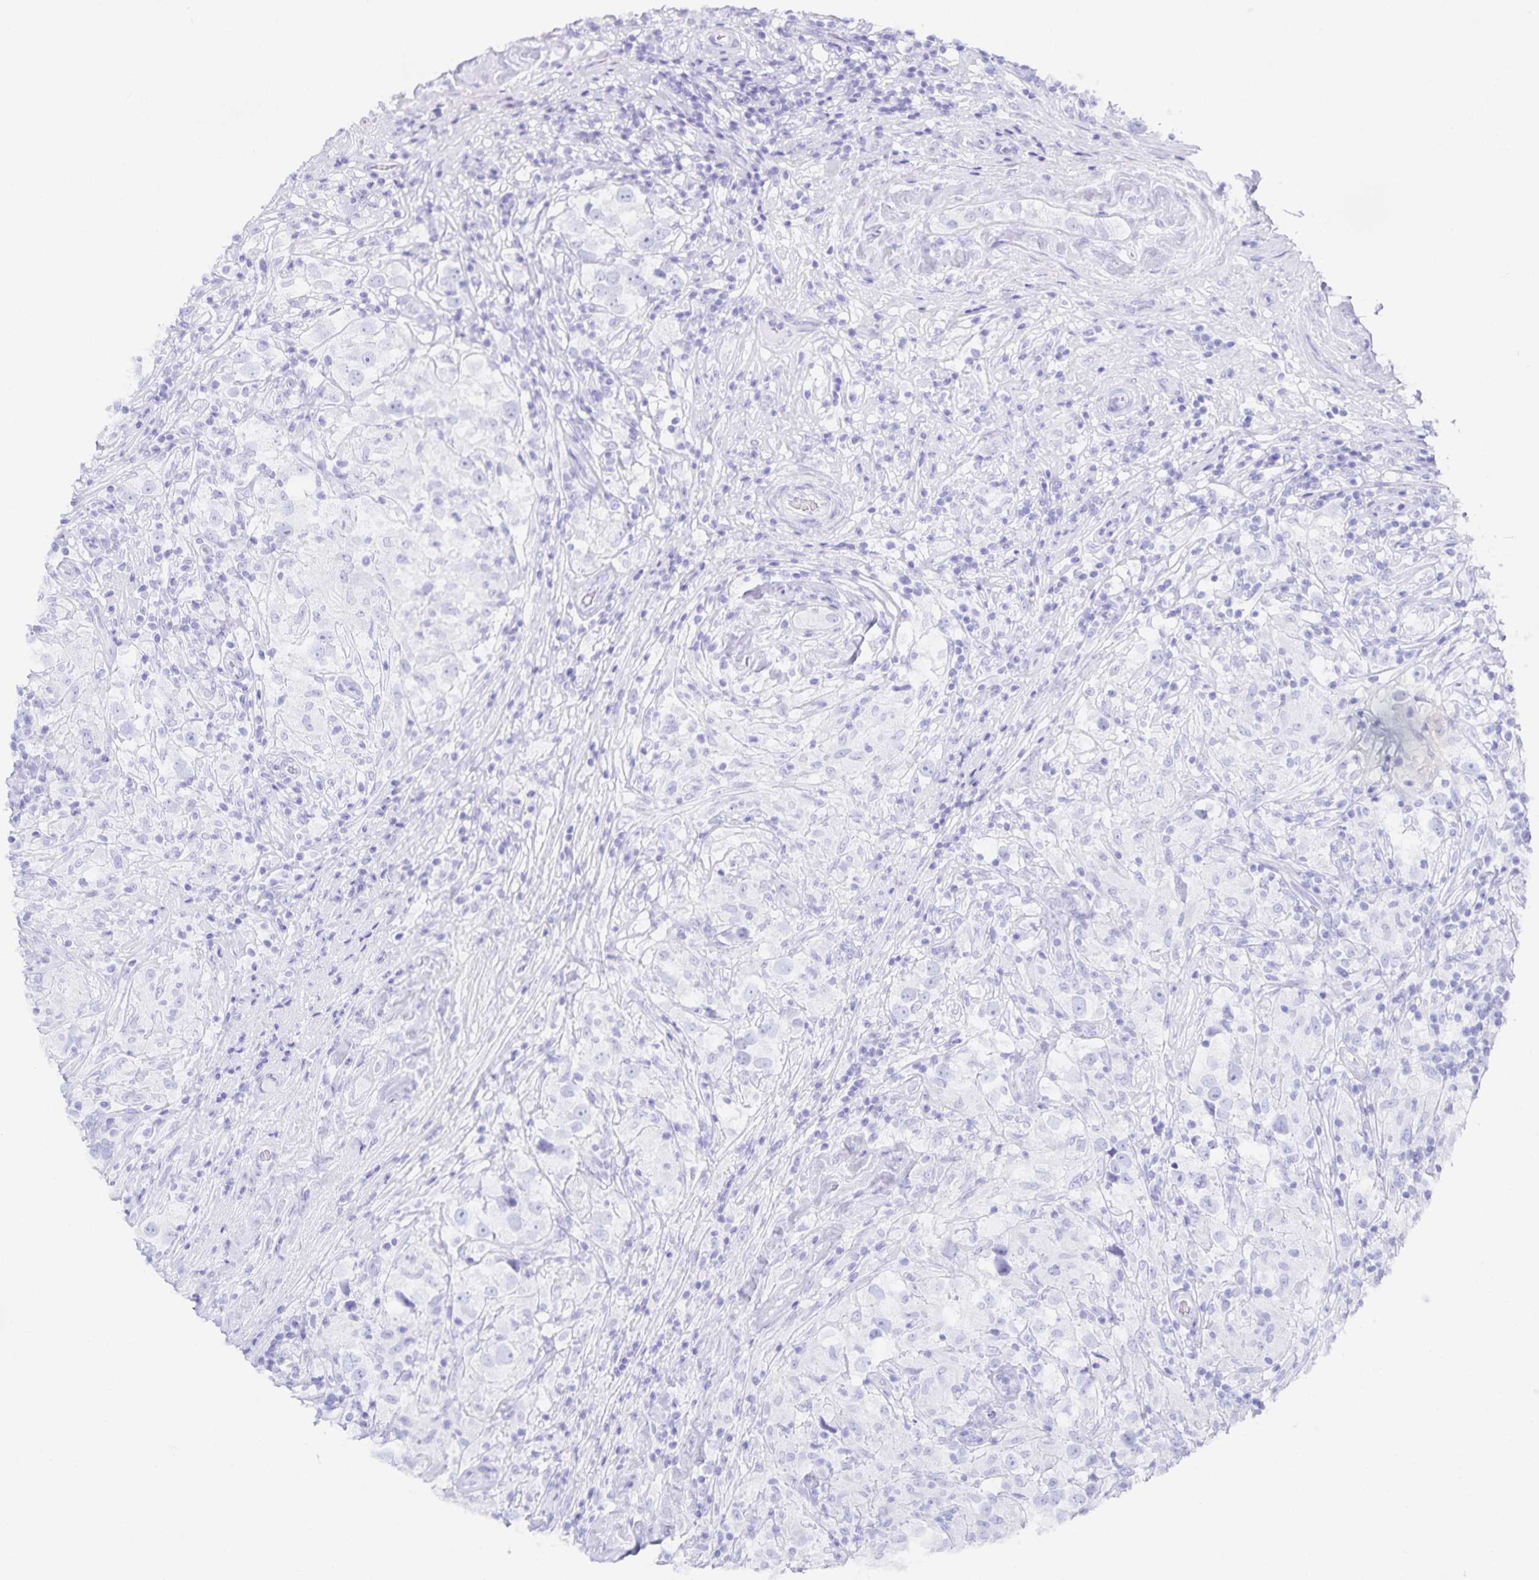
{"staining": {"intensity": "negative", "quantity": "none", "location": "none"}, "tissue": "testis cancer", "cell_type": "Tumor cells", "image_type": "cancer", "snomed": [{"axis": "morphology", "description": "Seminoma, NOS"}, {"axis": "topography", "description": "Testis"}], "caption": "Tumor cells are negative for brown protein staining in seminoma (testis).", "gene": "SNTN", "patient": {"sex": "male", "age": 46}}